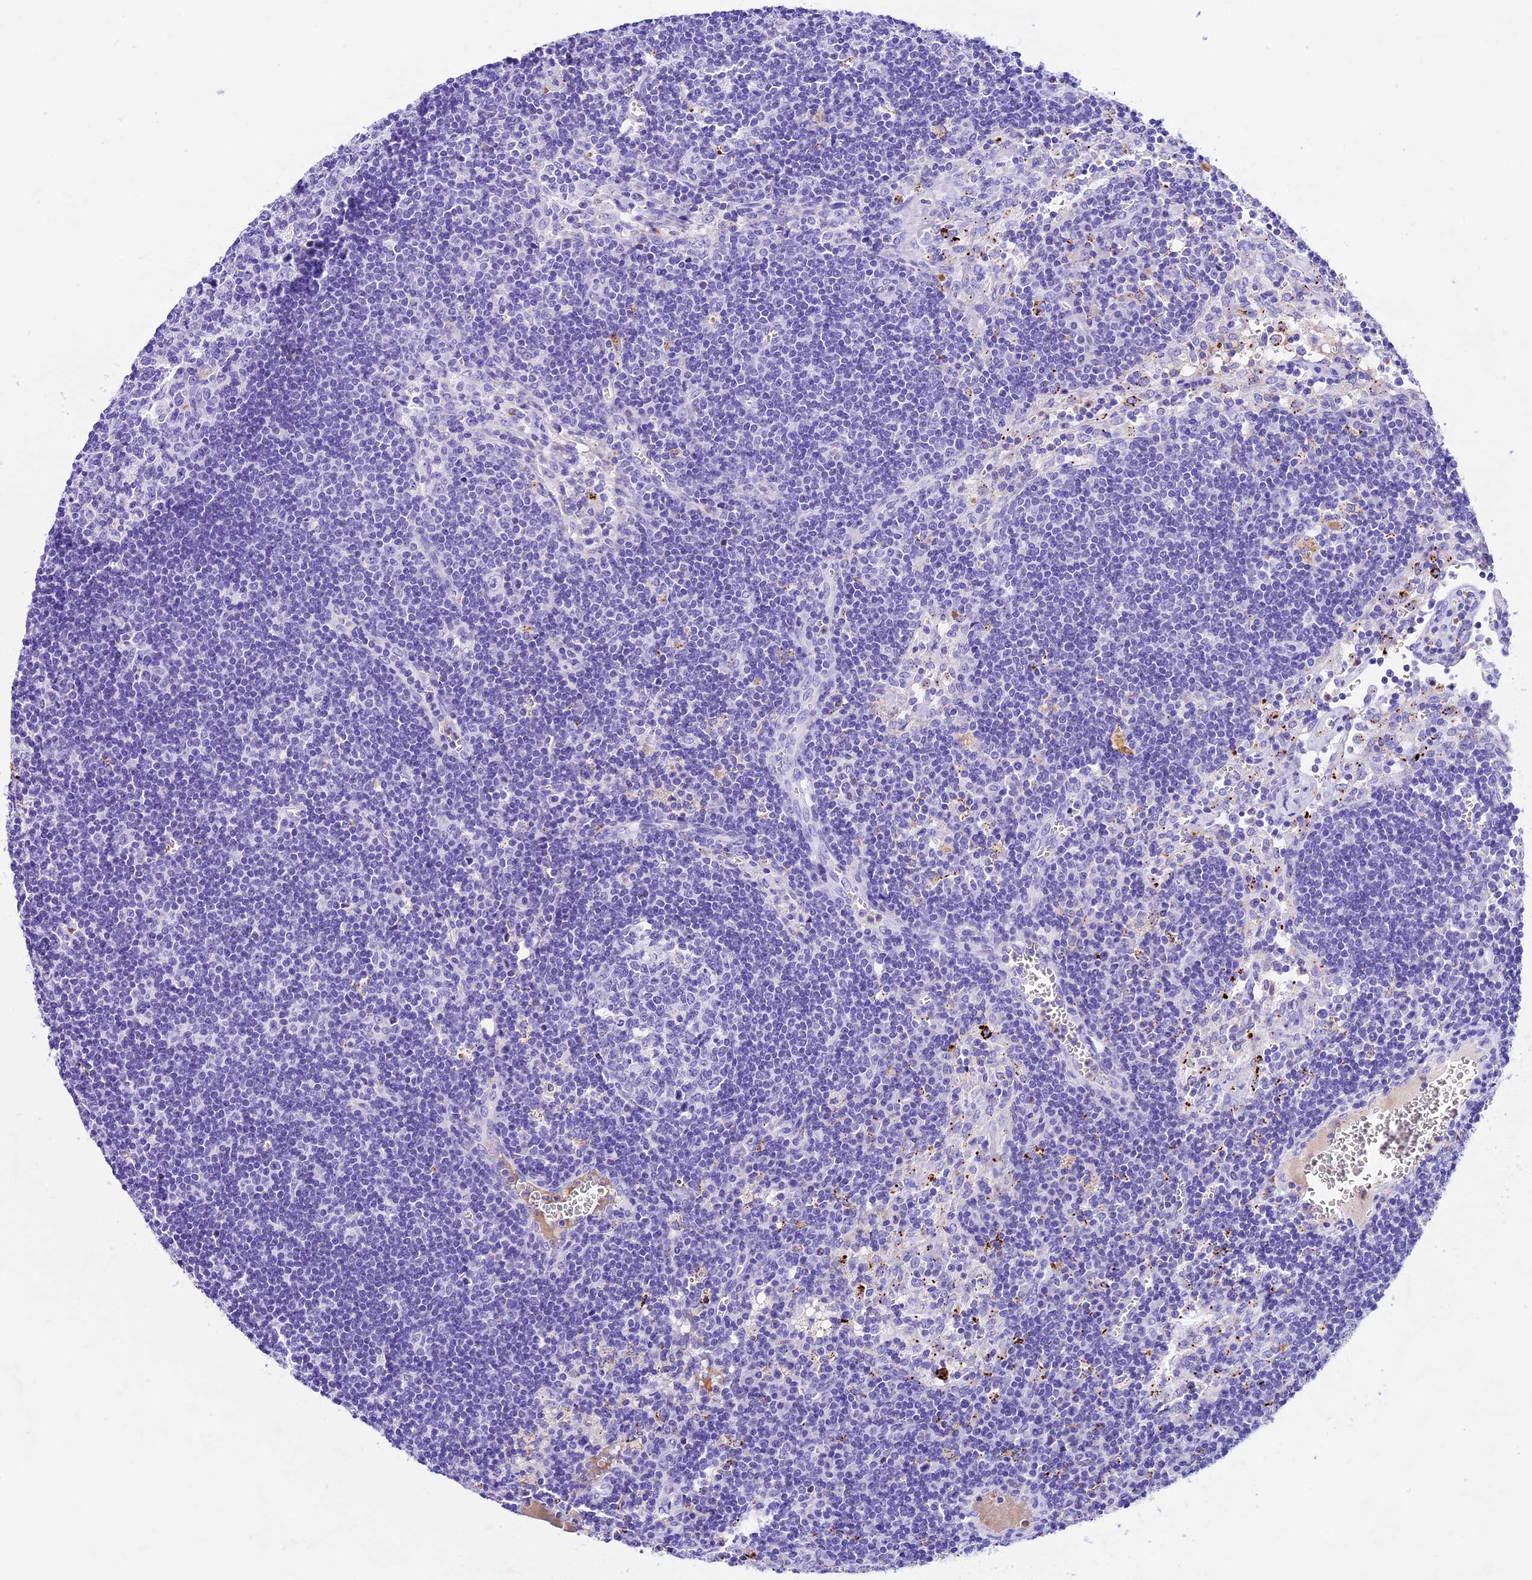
{"staining": {"intensity": "negative", "quantity": "none", "location": "none"}, "tissue": "lymph node", "cell_type": "Germinal center cells", "image_type": "normal", "snomed": [{"axis": "morphology", "description": "Normal tissue, NOS"}, {"axis": "topography", "description": "Lymph node"}], "caption": "Immunohistochemistry (IHC) micrograph of benign lymph node: human lymph node stained with DAB displays no significant protein expression in germinal center cells.", "gene": "PSG11", "patient": {"sex": "male", "age": 58}}